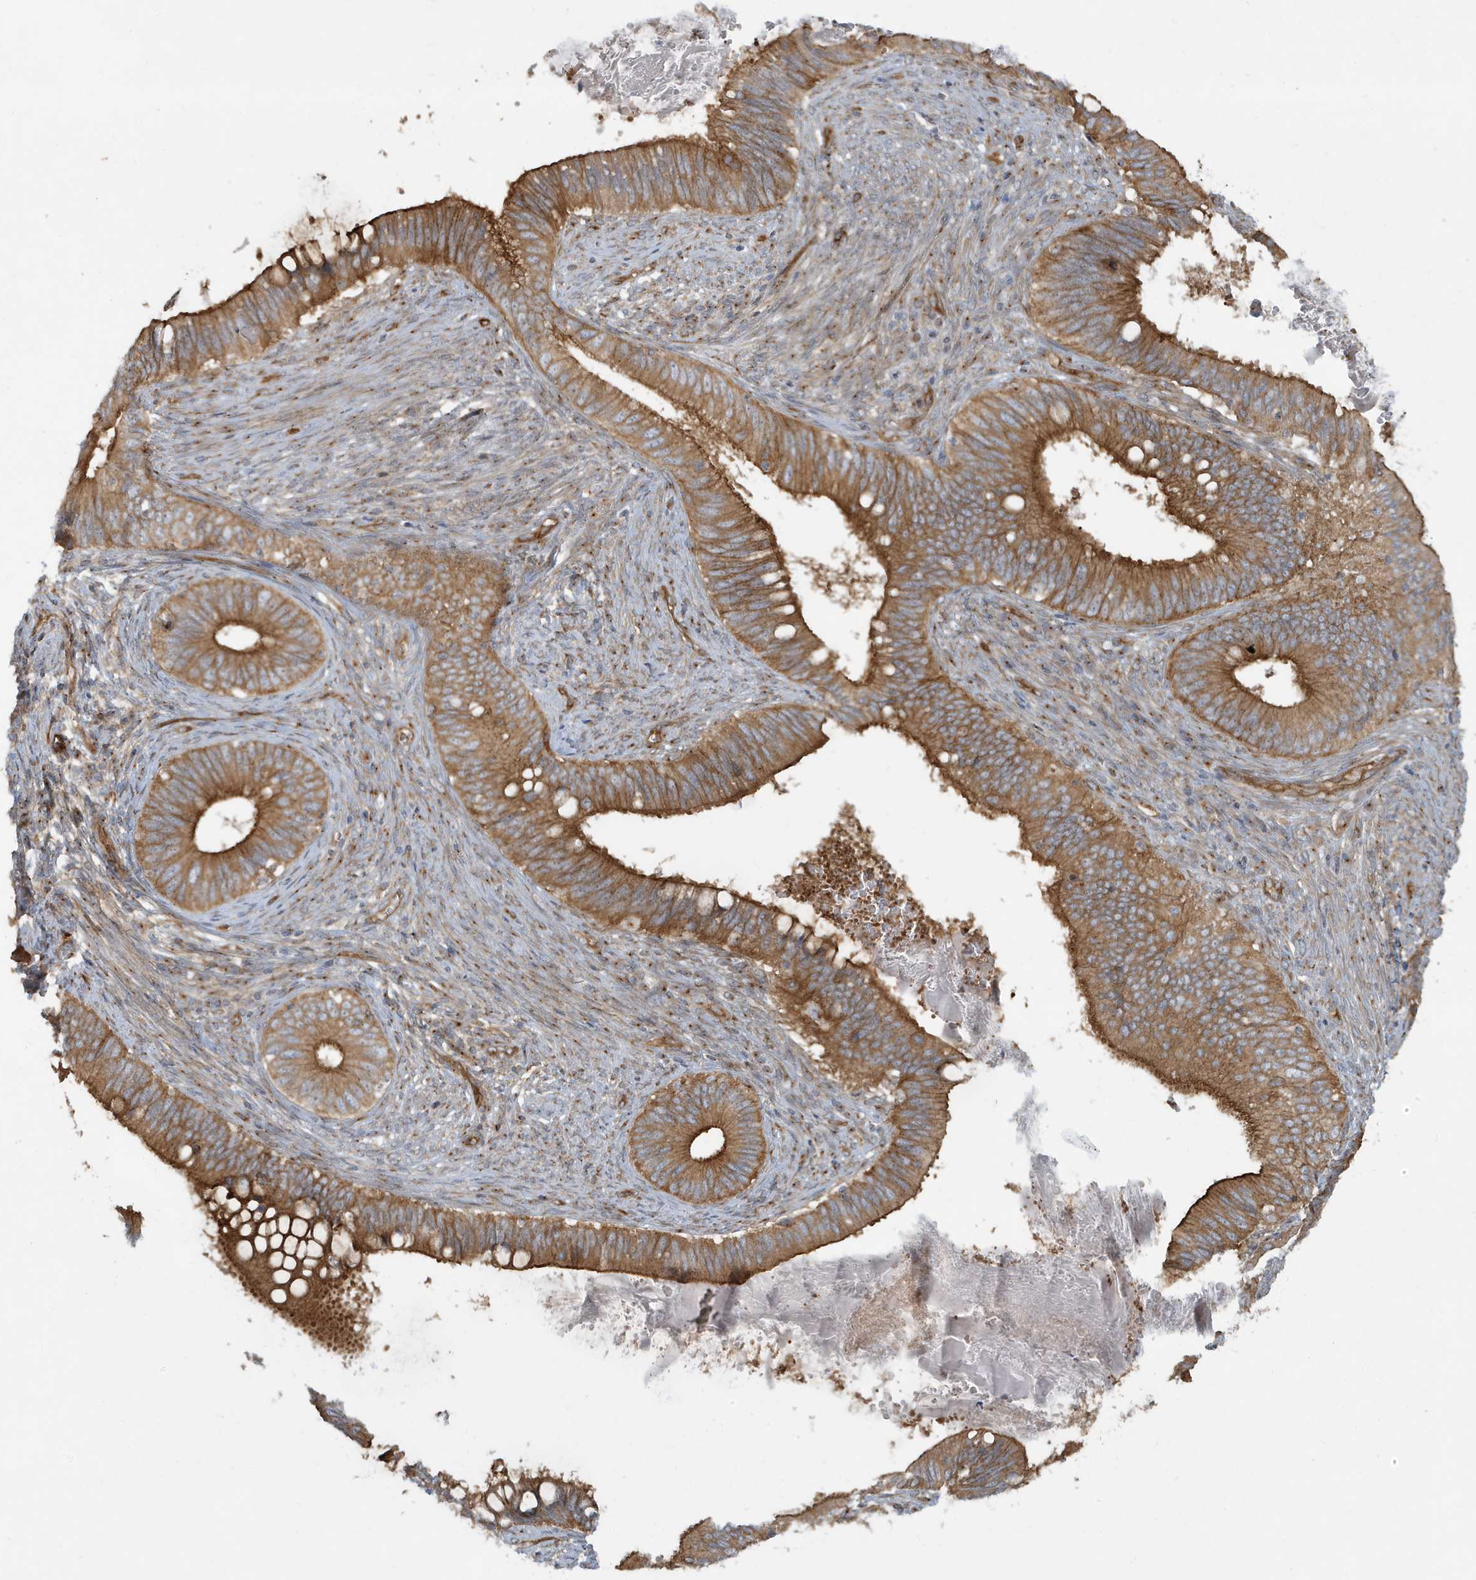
{"staining": {"intensity": "strong", "quantity": ">75%", "location": "cytoplasmic/membranous"}, "tissue": "cervical cancer", "cell_type": "Tumor cells", "image_type": "cancer", "snomed": [{"axis": "morphology", "description": "Adenocarcinoma, NOS"}, {"axis": "topography", "description": "Cervix"}], "caption": "An IHC image of tumor tissue is shown. Protein staining in brown highlights strong cytoplasmic/membranous positivity in cervical cancer (adenocarcinoma) within tumor cells. (Brightfield microscopy of DAB IHC at high magnification).", "gene": "ATP23", "patient": {"sex": "female", "age": 42}}